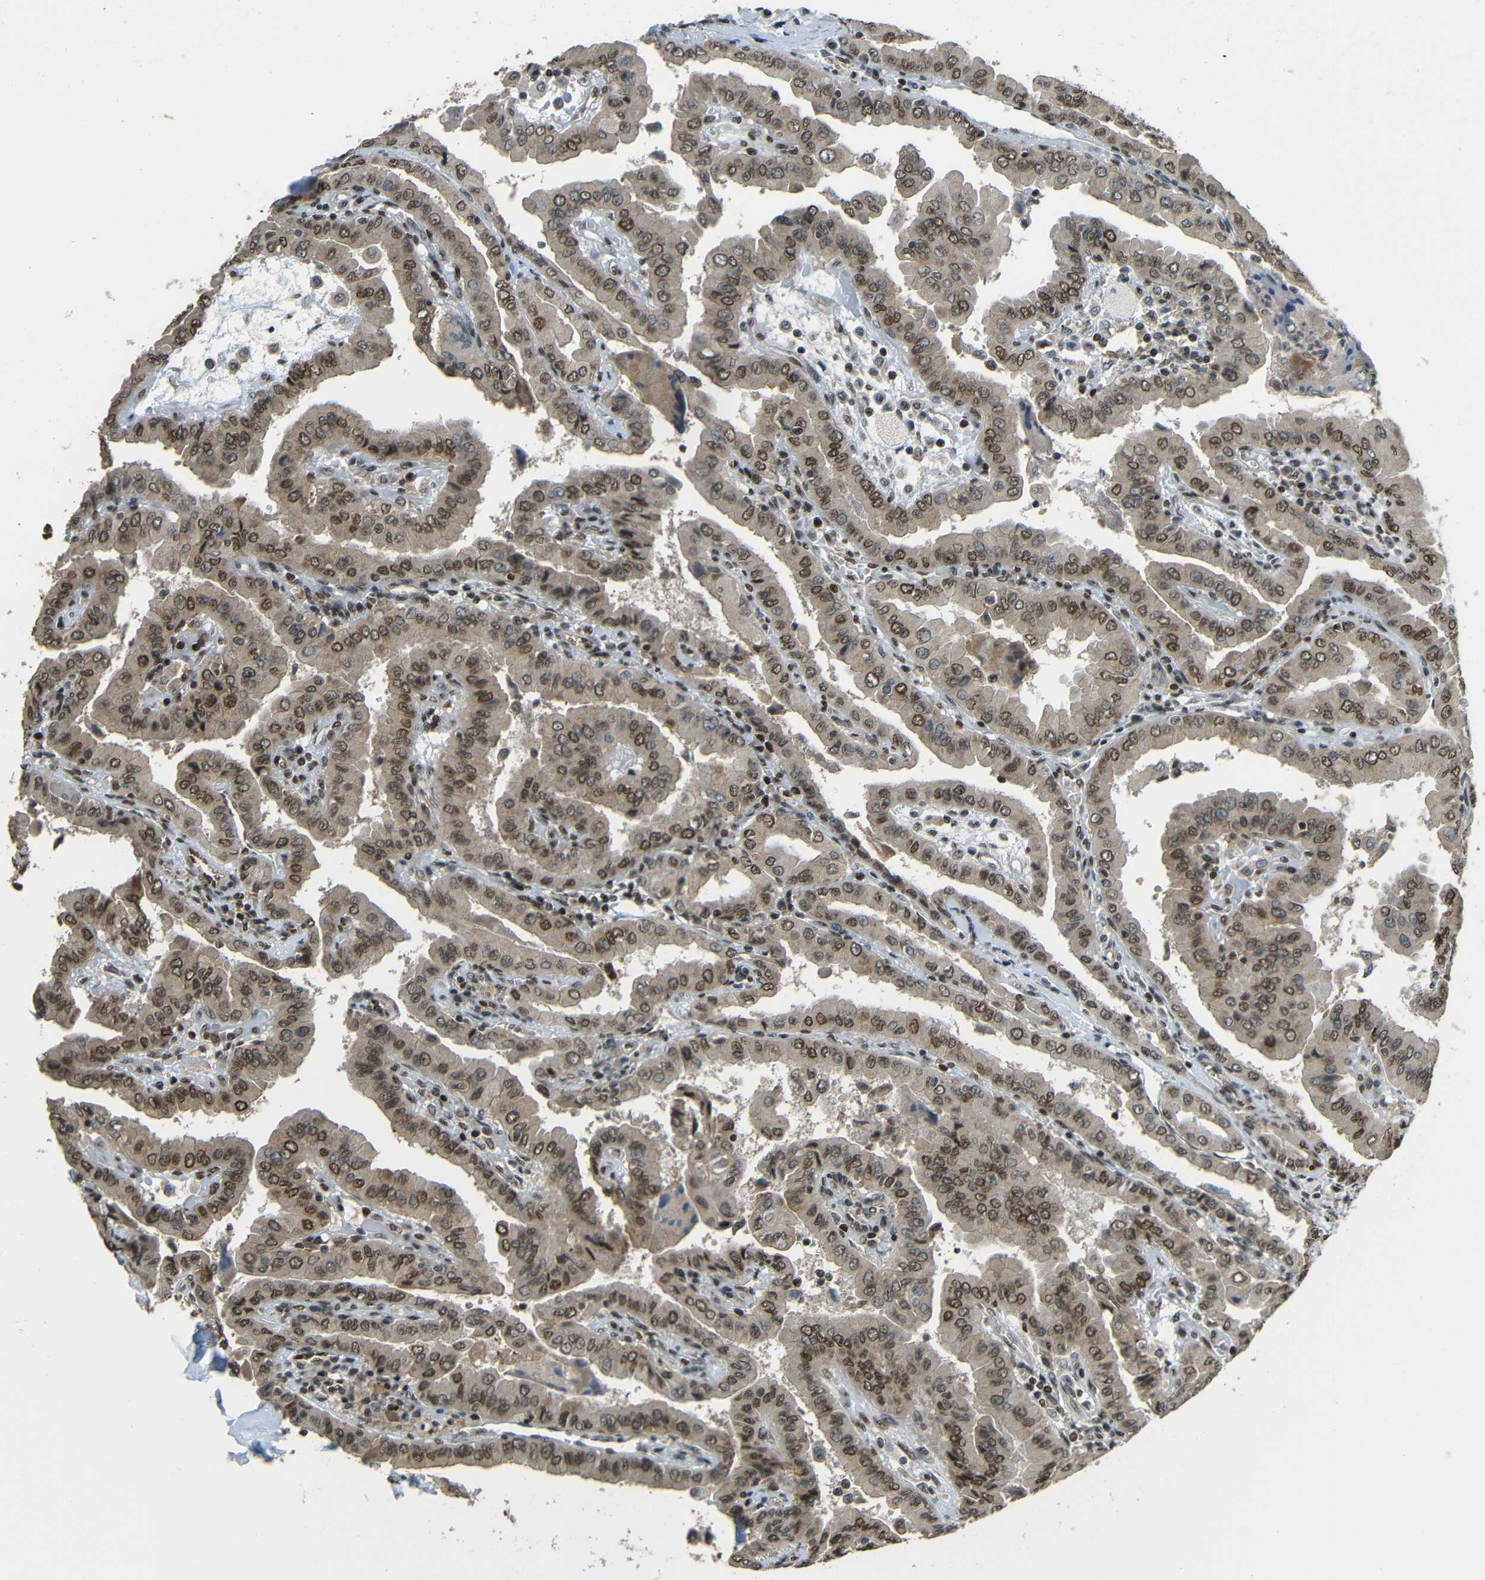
{"staining": {"intensity": "moderate", "quantity": ">75%", "location": "cytoplasmic/membranous,nuclear"}, "tissue": "thyroid cancer", "cell_type": "Tumor cells", "image_type": "cancer", "snomed": [{"axis": "morphology", "description": "Papillary adenocarcinoma, NOS"}, {"axis": "topography", "description": "Thyroid gland"}], "caption": "This is an image of IHC staining of thyroid cancer (papillary adenocarcinoma), which shows moderate staining in the cytoplasmic/membranous and nuclear of tumor cells.", "gene": "PSIP1", "patient": {"sex": "male", "age": 33}}